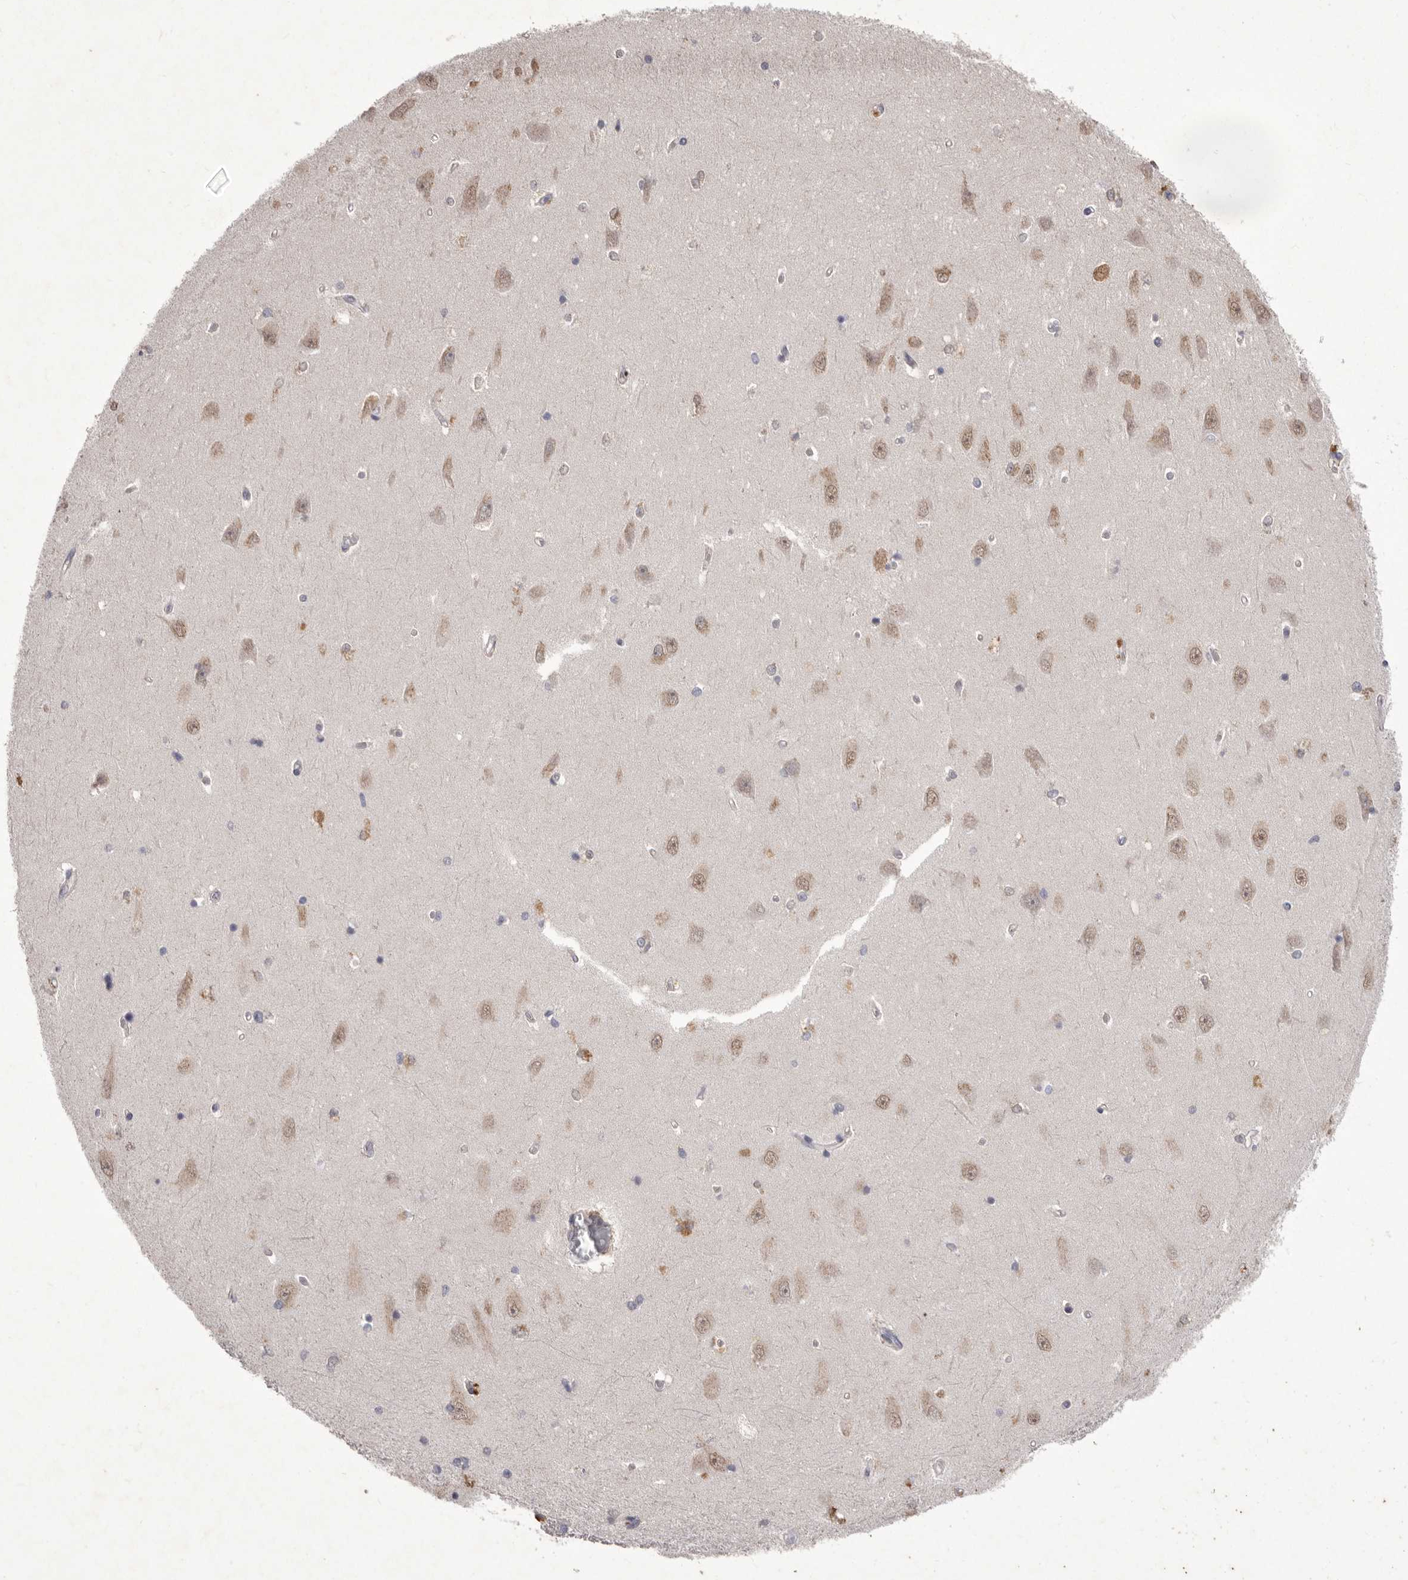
{"staining": {"intensity": "negative", "quantity": "none", "location": "none"}, "tissue": "hippocampus", "cell_type": "Glial cells", "image_type": "normal", "snomed": [{"axis": "morphology", "description": "Normal tissue, NOS"}, {"axis": "topography", "description": "Hippocampus"}], "caption": "Immunohistochemistry photomicrograph of unremarkable hippocampus stained for a protein (brown), which demonstrates no expression in glial cells.", "gene": "P2RX6", "patient": {"sex": "male", "age": 45}}